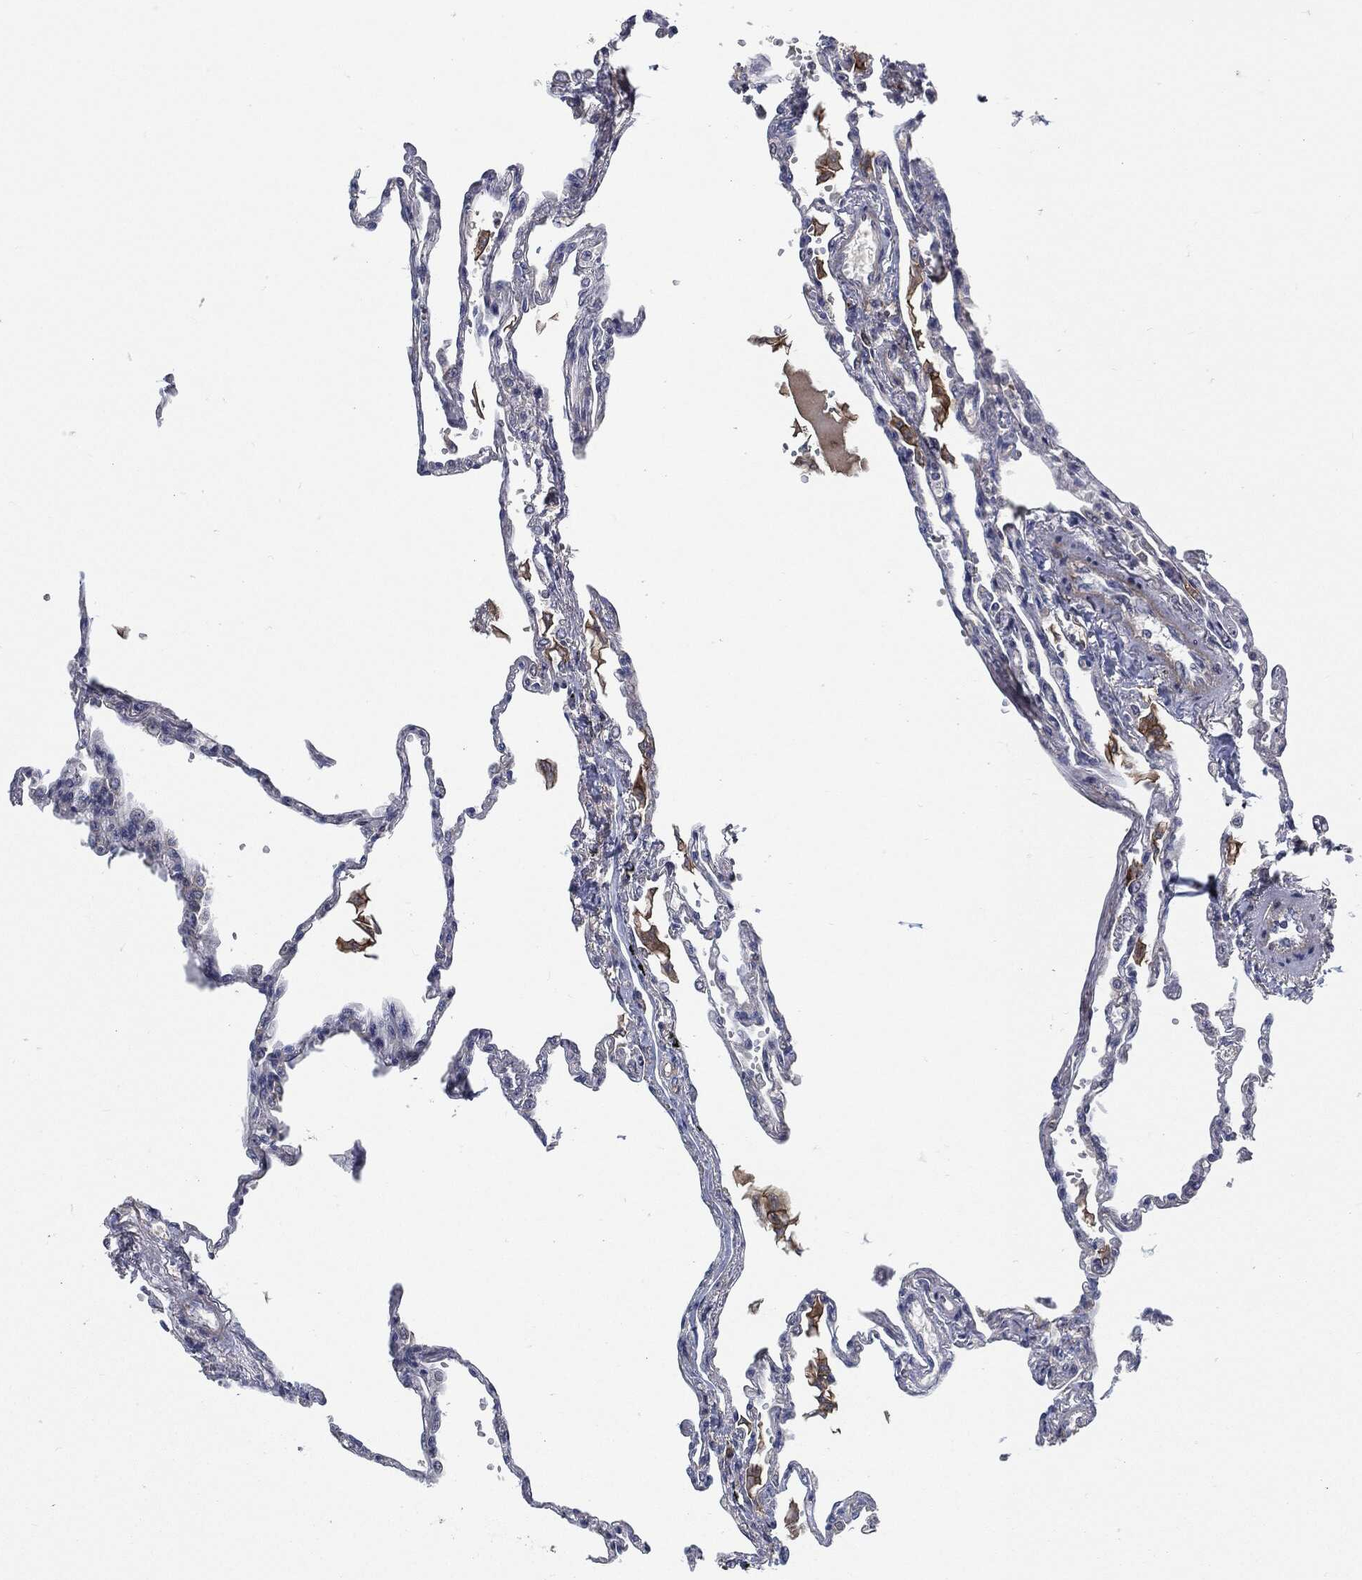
{"staining": {"intensity": "negative", "quantity": "none", "location": "none"}, "tissue": "lung", "cell_type": "Alveolar cells", "image_type": "normal", "snomed": [{"axis": "morphology", "description": "Normal tissue, NOS"}, {"axis": "topography", "description": "Lung"}], "caption": "Lung was stained to show a protein in brown. There is no significant positivity in alveolar cells.", "gene": "SVIL", "patient": {"sex": "male", "age": 78}}